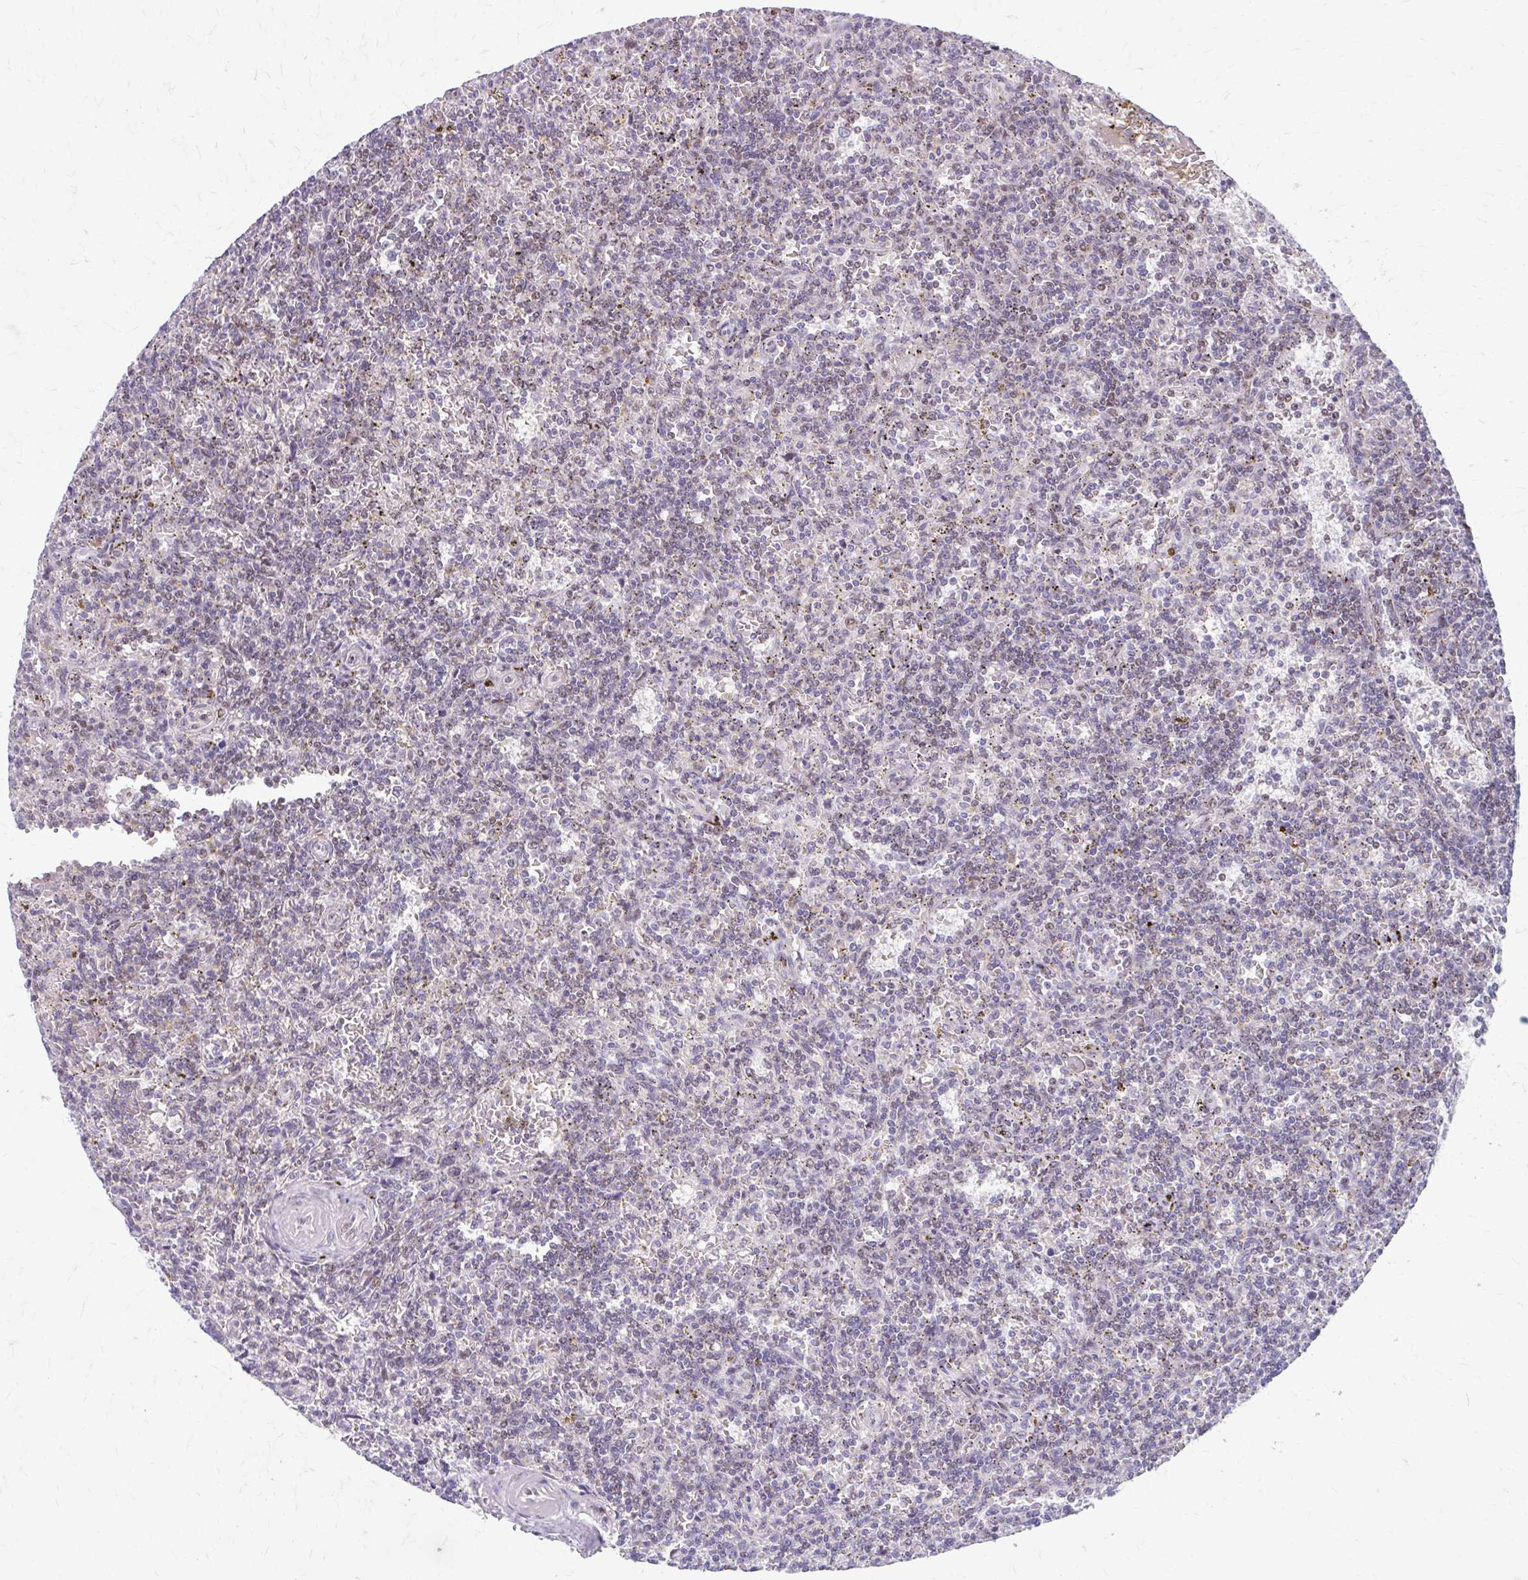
{"staining": {"intensity": "weak", "quantity": "25%-75%", "location": "cytoplasmic/membranous"}, "tissue": "lymphoma", "cell_type": "Tumor cells", "image_type": "cancer", "snomed": [{"axis": "morphology", "description": "Malignant lymphoma, non-Hodgkin's type, Low grade"}, {"axis": "topography", "description": "Spleen"}], "caption": "Lymphoma stained with a protein marker shows weak staining in tumor cells.", "gene": "BEAN1", "patient": {"sex": "male", "age": 73}}